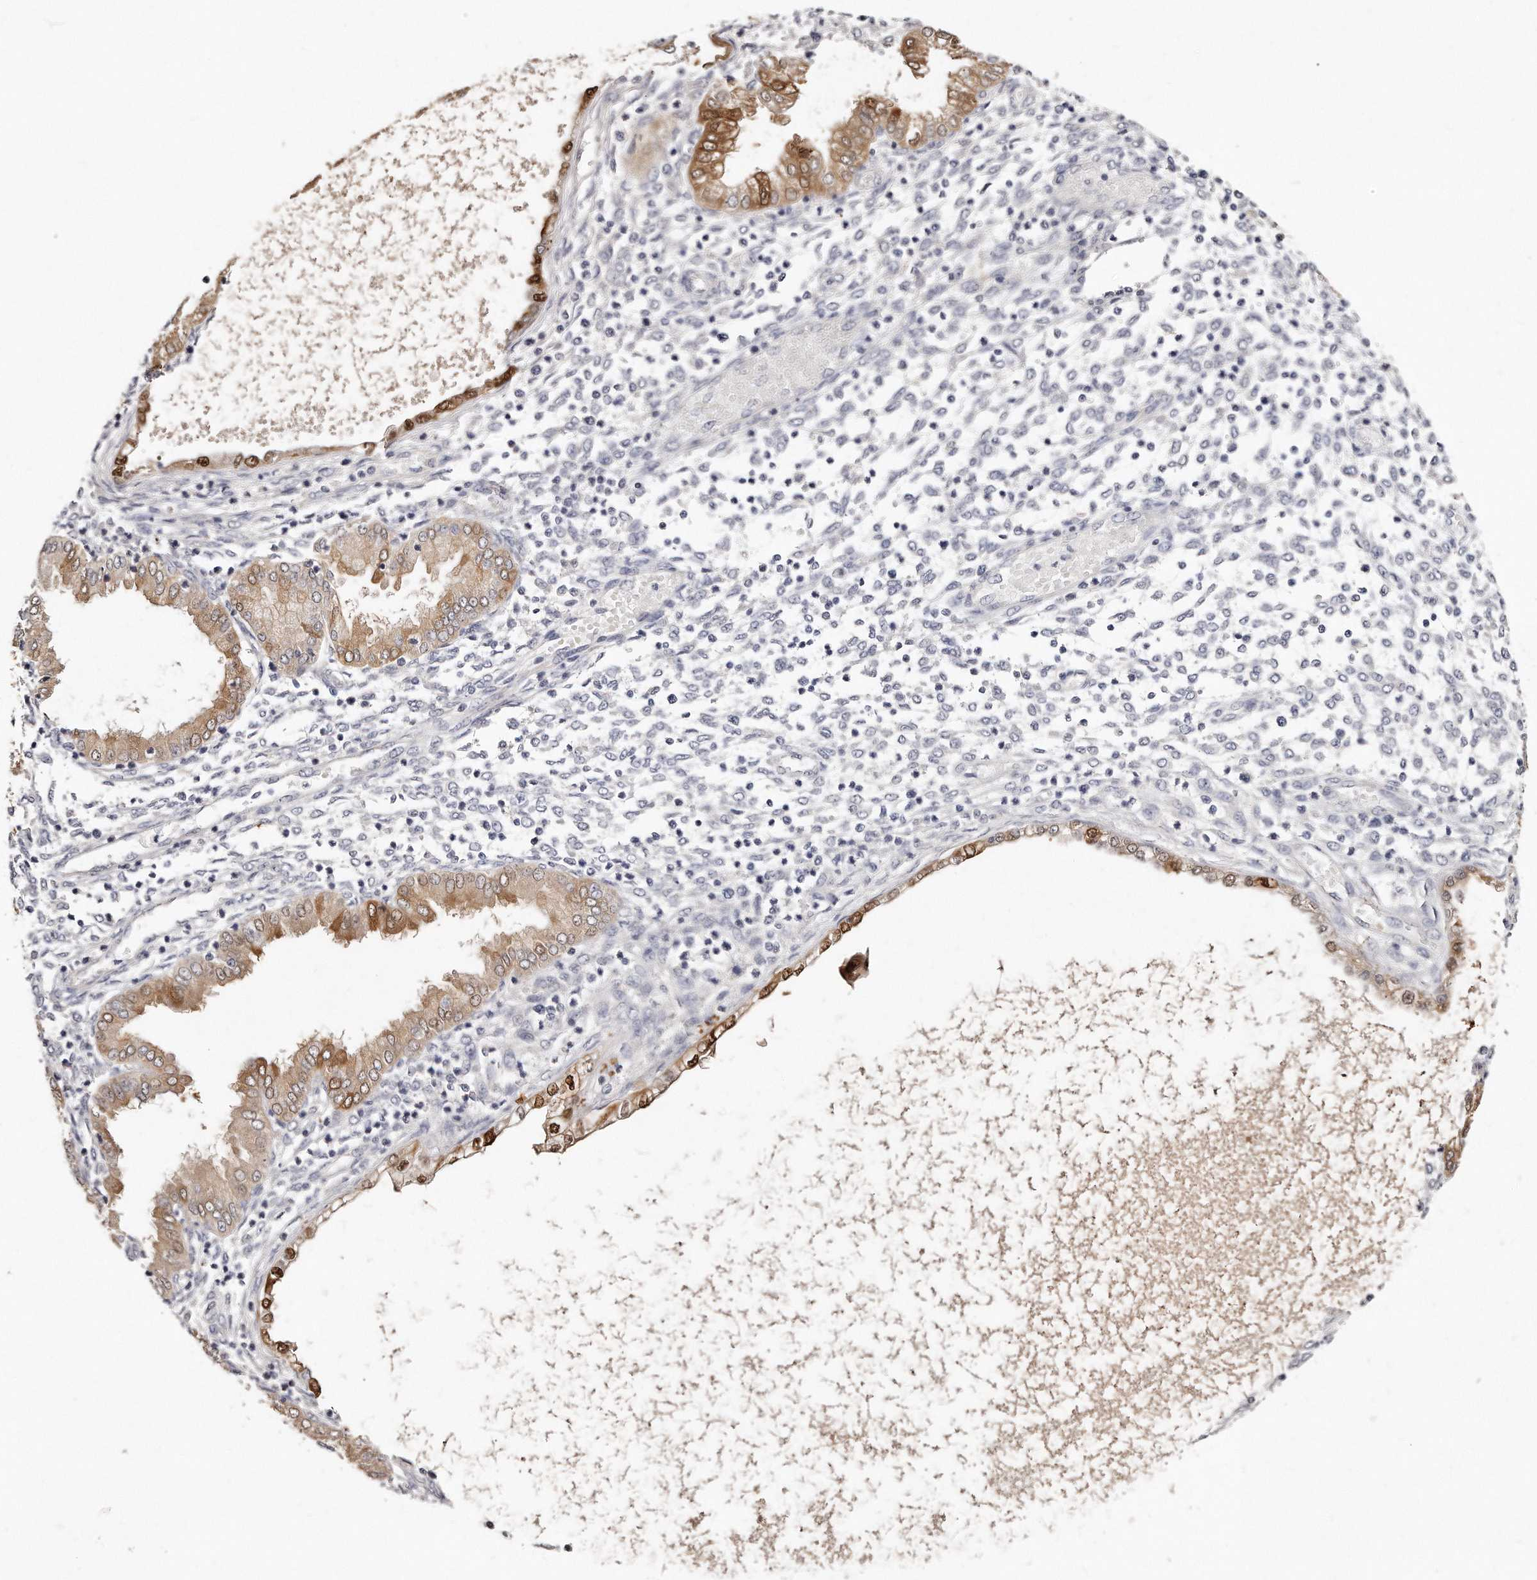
{"staining": {"intensity": "moderate", "quantity": "25%-75%", "location": "cytoplasmic/membranous"}, "tissue": "endometrium", "cell_type": "Cells in endometrial stroma", "image_type": "normal", "snomed": [{"axis": "morphology", "description": "Normal tissue, NOS"}, {"axis": "topography", "description": "Endometrium"}], "caption": "Endometrium stained for a protein (brown) demonstrates moderate cytoplasmic/membranous positive expression in about 25%-75% of cells in endometrial stroma.", "gene": "GDA", "patient": {"sex": "female", "age": 53}}